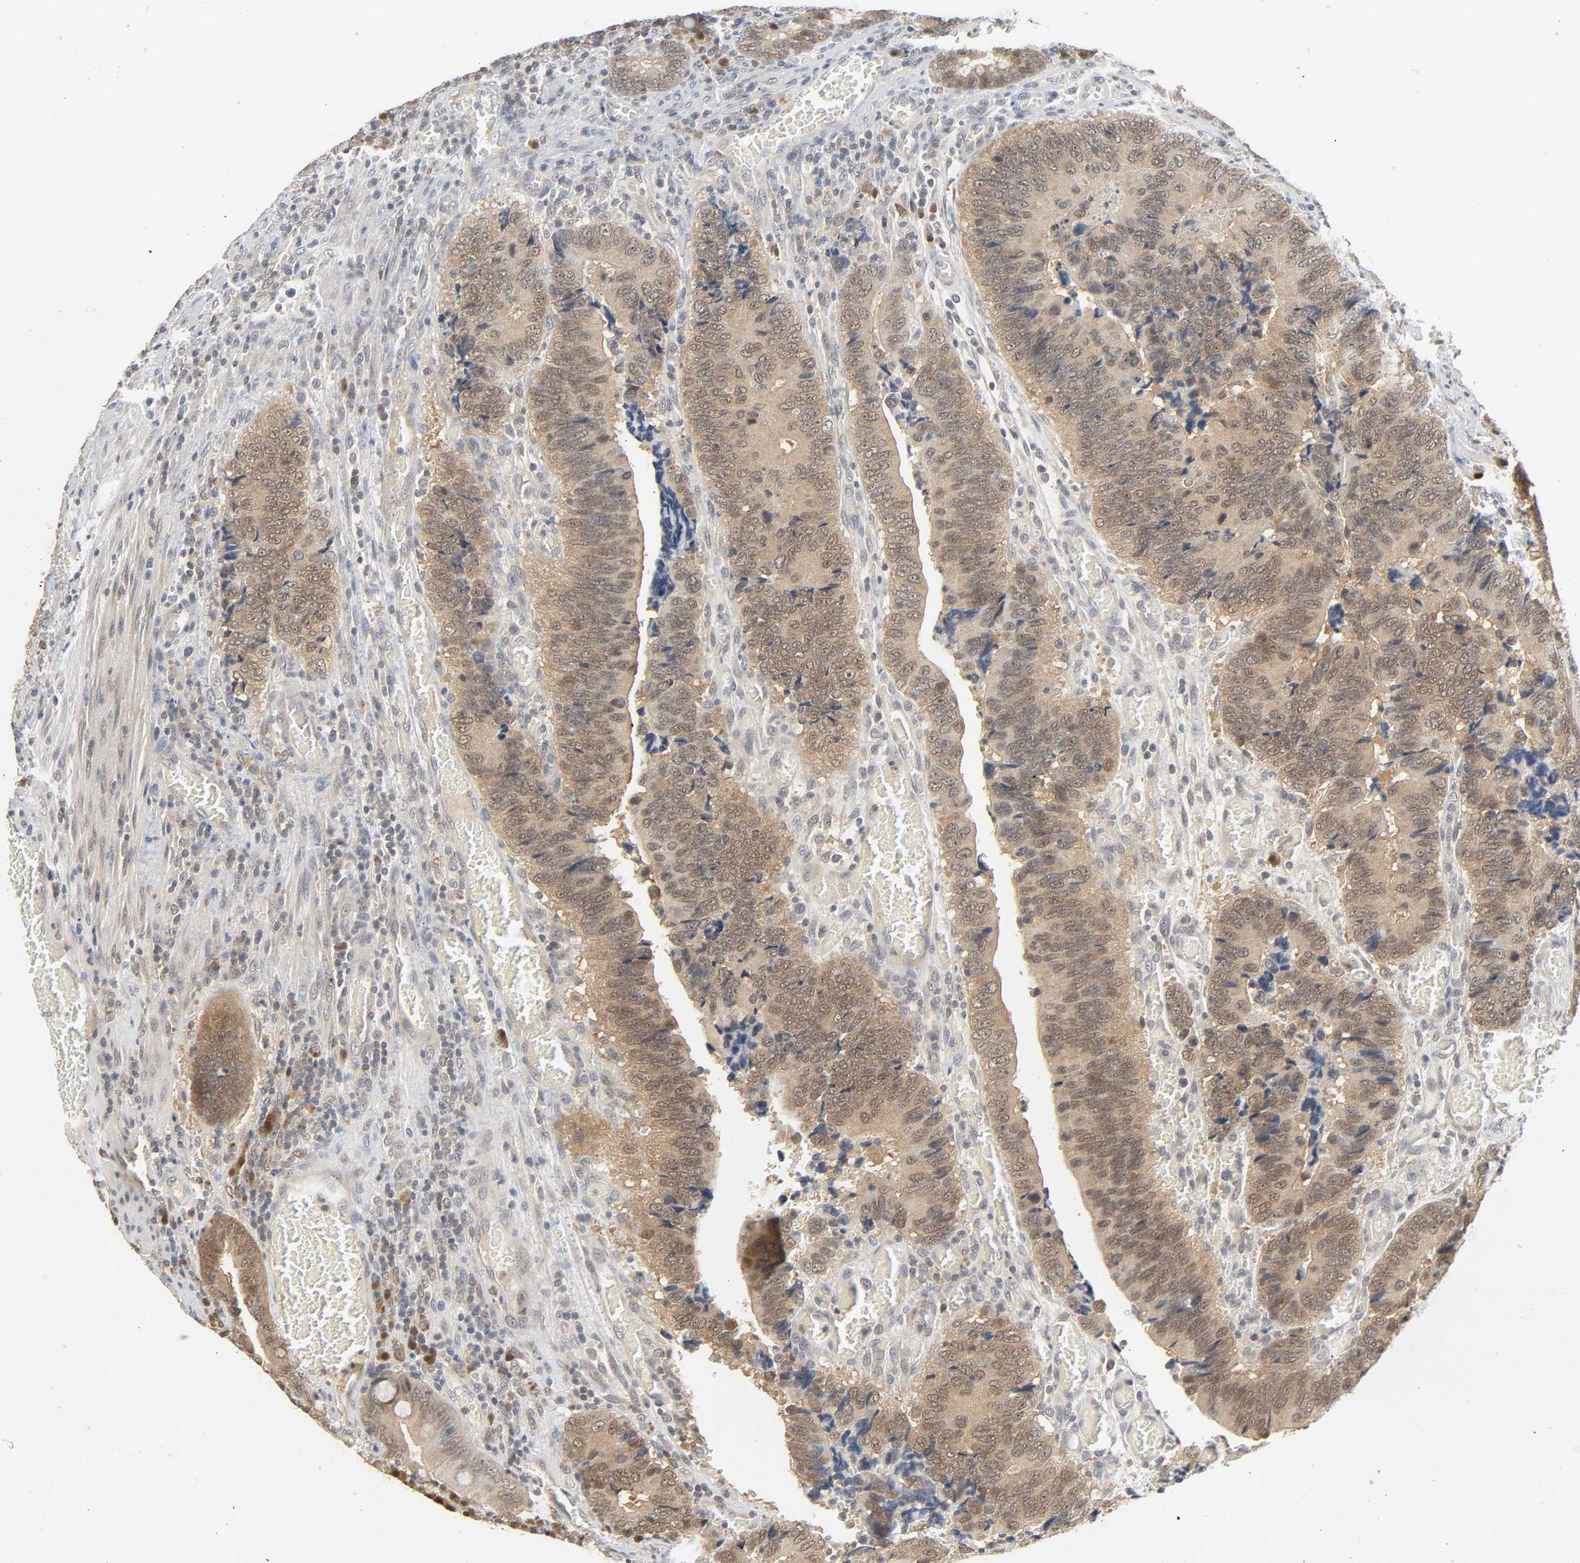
{"staining": {"intensity": "weak", "quantity": ">75%", "location": "cytoplasmic/membranous"}, "tissue": "colorectal cancer", "cell_type": "Tumor cells", "image_type": "cancer", "snomed": [{"axis": "morphology", "description": "Adenocarcinoma, NOS"}, {"axis": "topography", "description": "Colon"}], "caption": "Weak cytoplasmic/membranous positivity is identified in about >75% of tumor cells in colorectal adenocarcinoma. Using DAB (3,3'-diaminobenzidine) (brown) and hematoxylin (blue) stains, captured at high magnification using brightfield microscopy.", "gene": "MIF", "patient": {"sex": "male", "age": 72}}